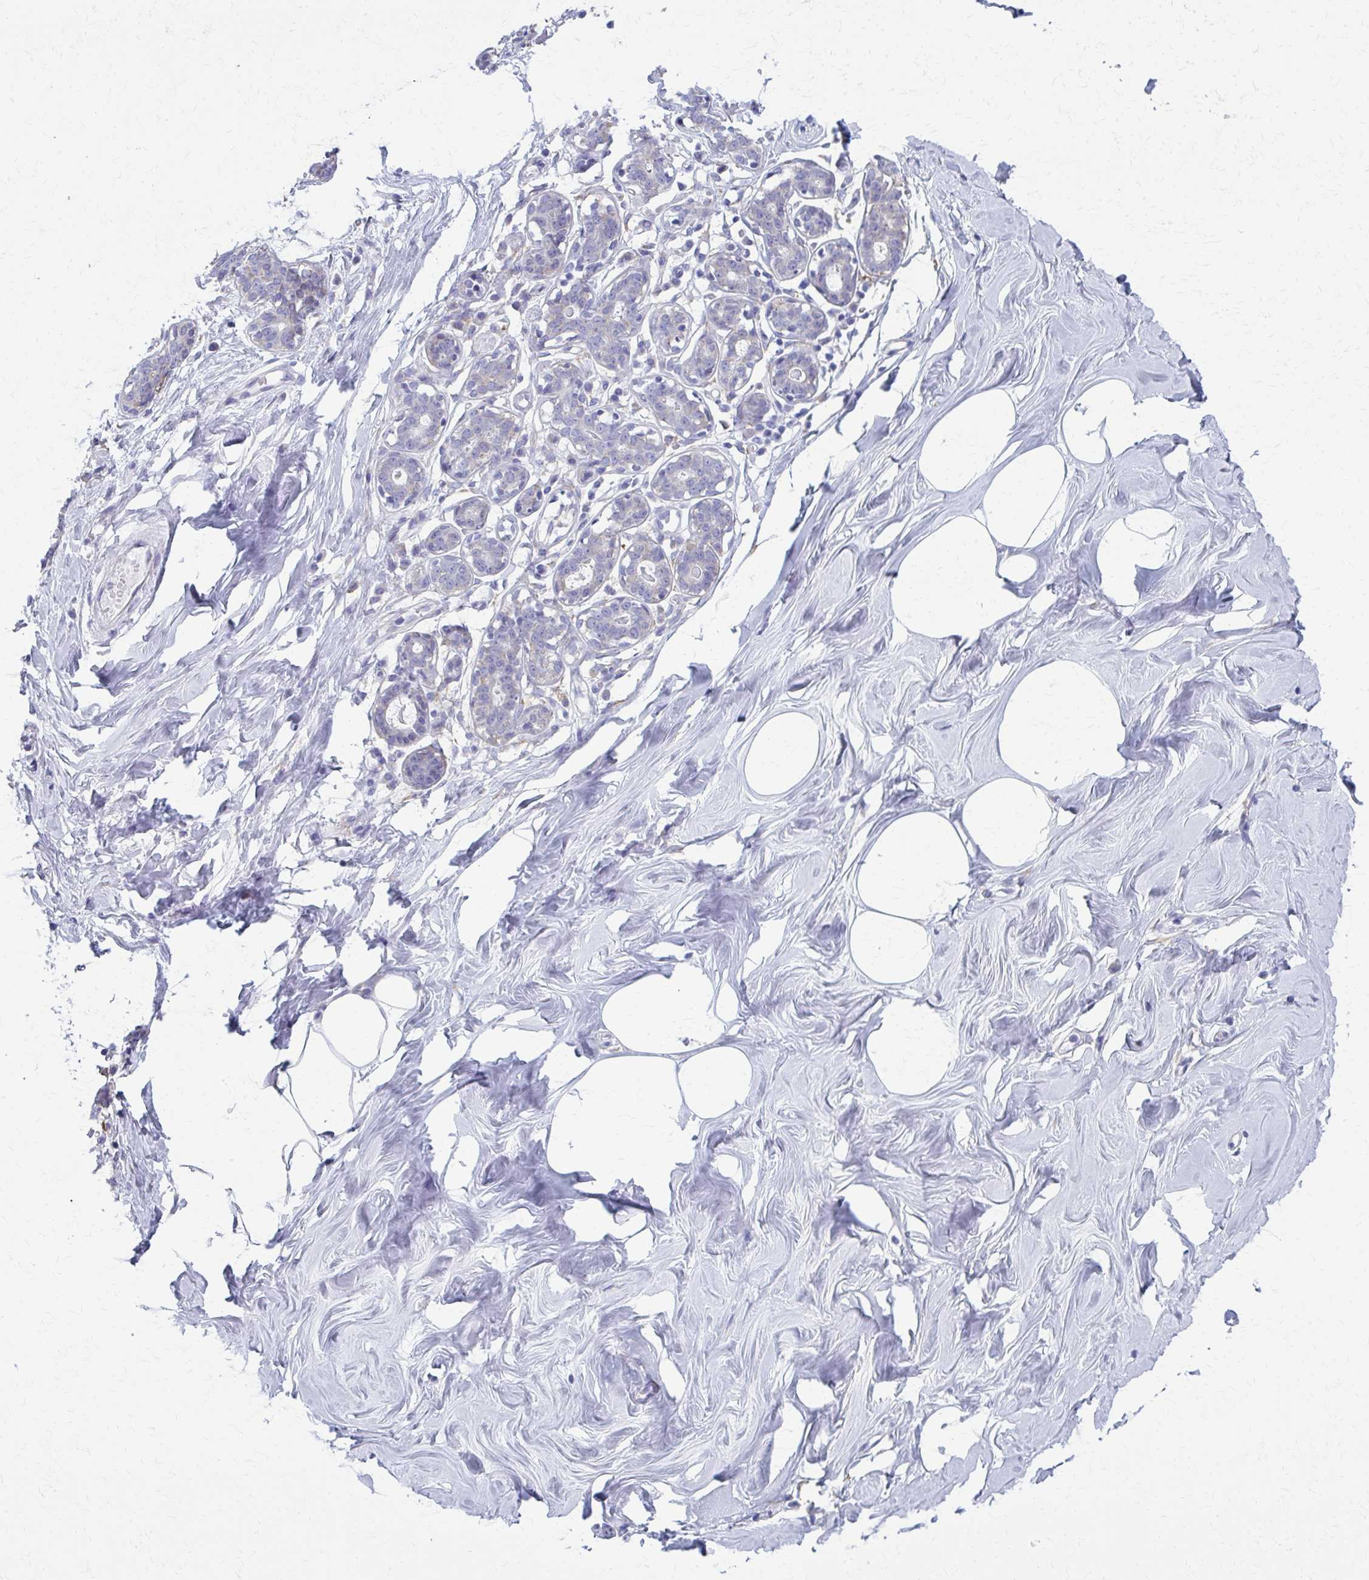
{"staining": {"intensity": "negative", "quantity": "none", "location": "none"}, "tissue": "breast", "cell_type": "Adipocytes", "image_type": "normal", "snomed": [{"axis": "morphology", "description": "Normal tissue, NOS"}, {"axis": "topography", "description": "Breast"}], "caption": "This is an immunohistochemistry photomicrograph of normal human breast. There is no positivity in adipocytes.", "gene": "SPATS2L", "patient": {"sex": "female", "age": 27}}